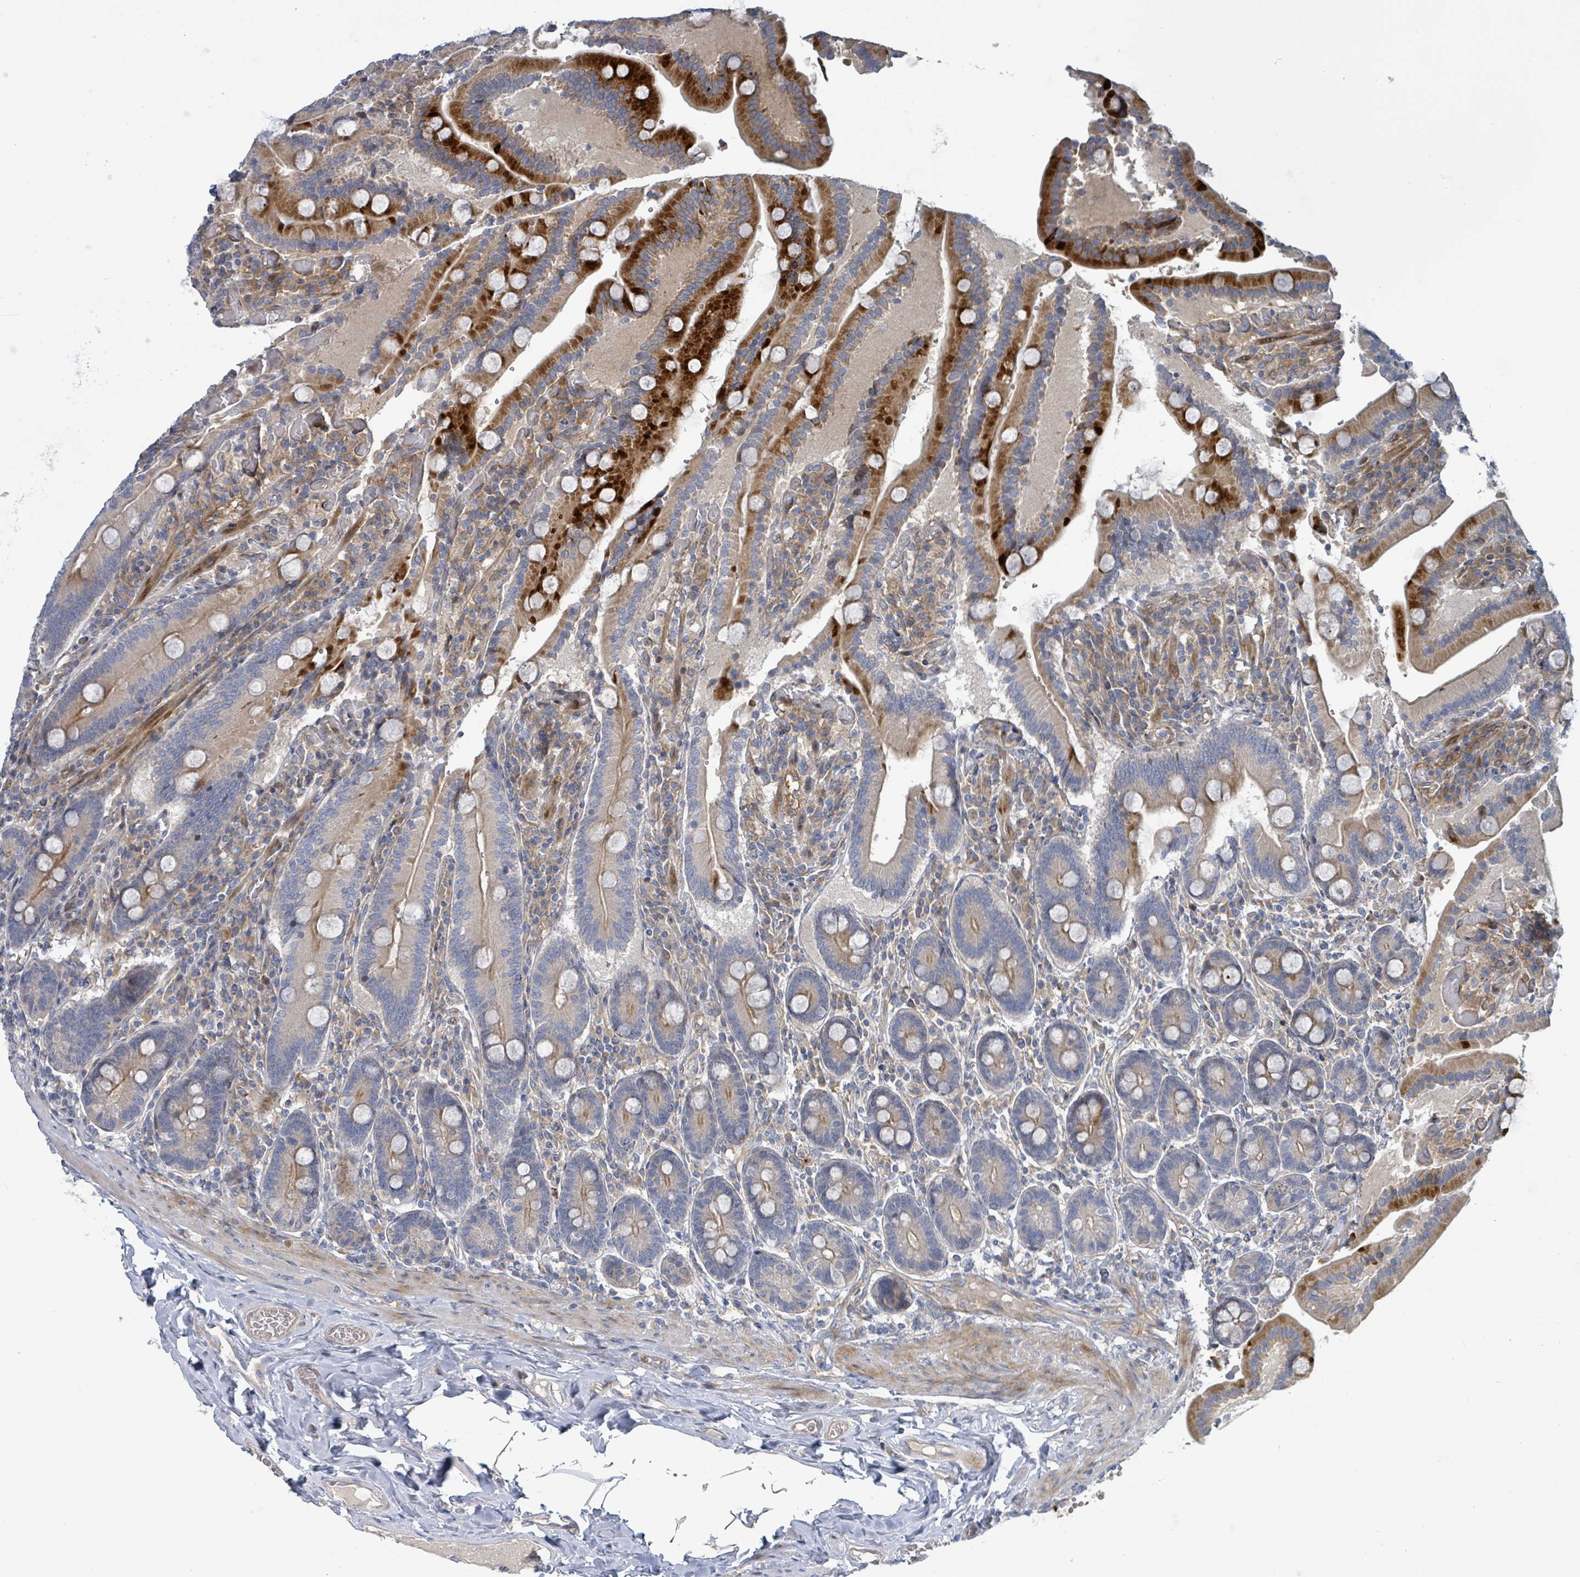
{"staining": {"intensity": "strong", "quantity": "25%-75%", "location": "cytoplasmic/membranous"}, "tissue": "duodenum", "cell_type": "Glandular cells", "image_type": "normal", "snomed": [{"axis": "morphology", "description": "Normal tissue, NOS"}, {"axis": "topography", "description": "Duodenum"}], "caption": "IHC (DAB (3,3'-diaminobenzidine)) staining of benign human duodenum shows strong cytoplasmic/membranous protein expression in about 25%-75% of glandular cells.", "gene": "CFAP210", "patient": {"sex": "female", "age": 62}}